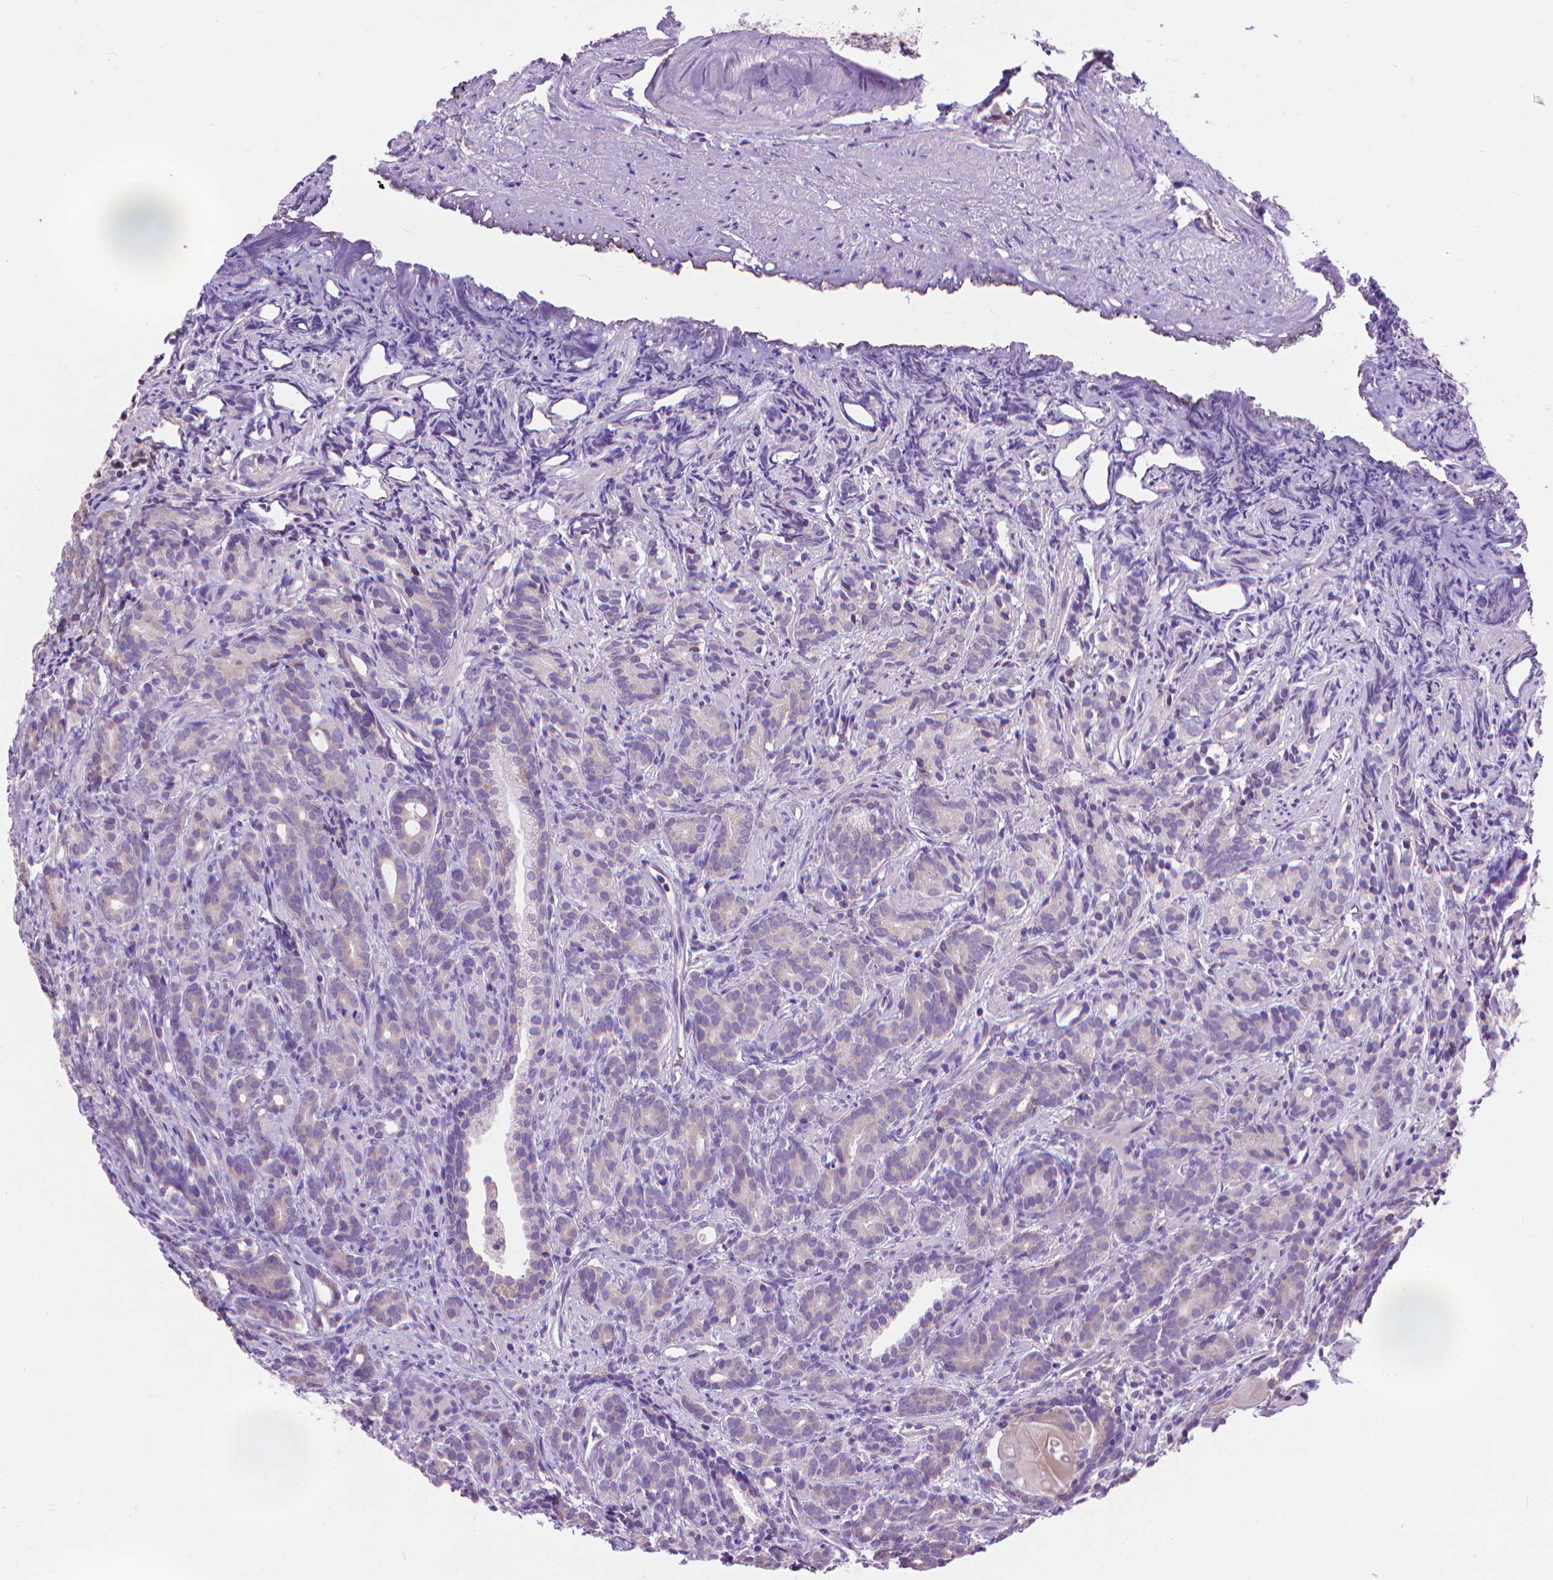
{"staining": {"intensity": "weak", "quantity": "<25%", "location": "cytoplasmic/membranous"}, "tissue": "prostate cancer", "cell_type": "Tumor cells", "image_type": "cancer", "snomed": [{"axis": "morphology", "description": "Adenocarcinoma, High grade"}, {"axis": "topography", "description": "Prostate"}], "caption": "IHC image of prostate cancer (adenocarcinoma (high-grade)) stained for a protein (brown), which exhibits no expression in tumor cells. (Stains: DAB immunohistochemistry (IHC) with hematoxylin counter stain, Microscopy: brightfield microscopy at high magnification).", "gene": "SYN1", "patient": {"sex": "male", "age": 84}}